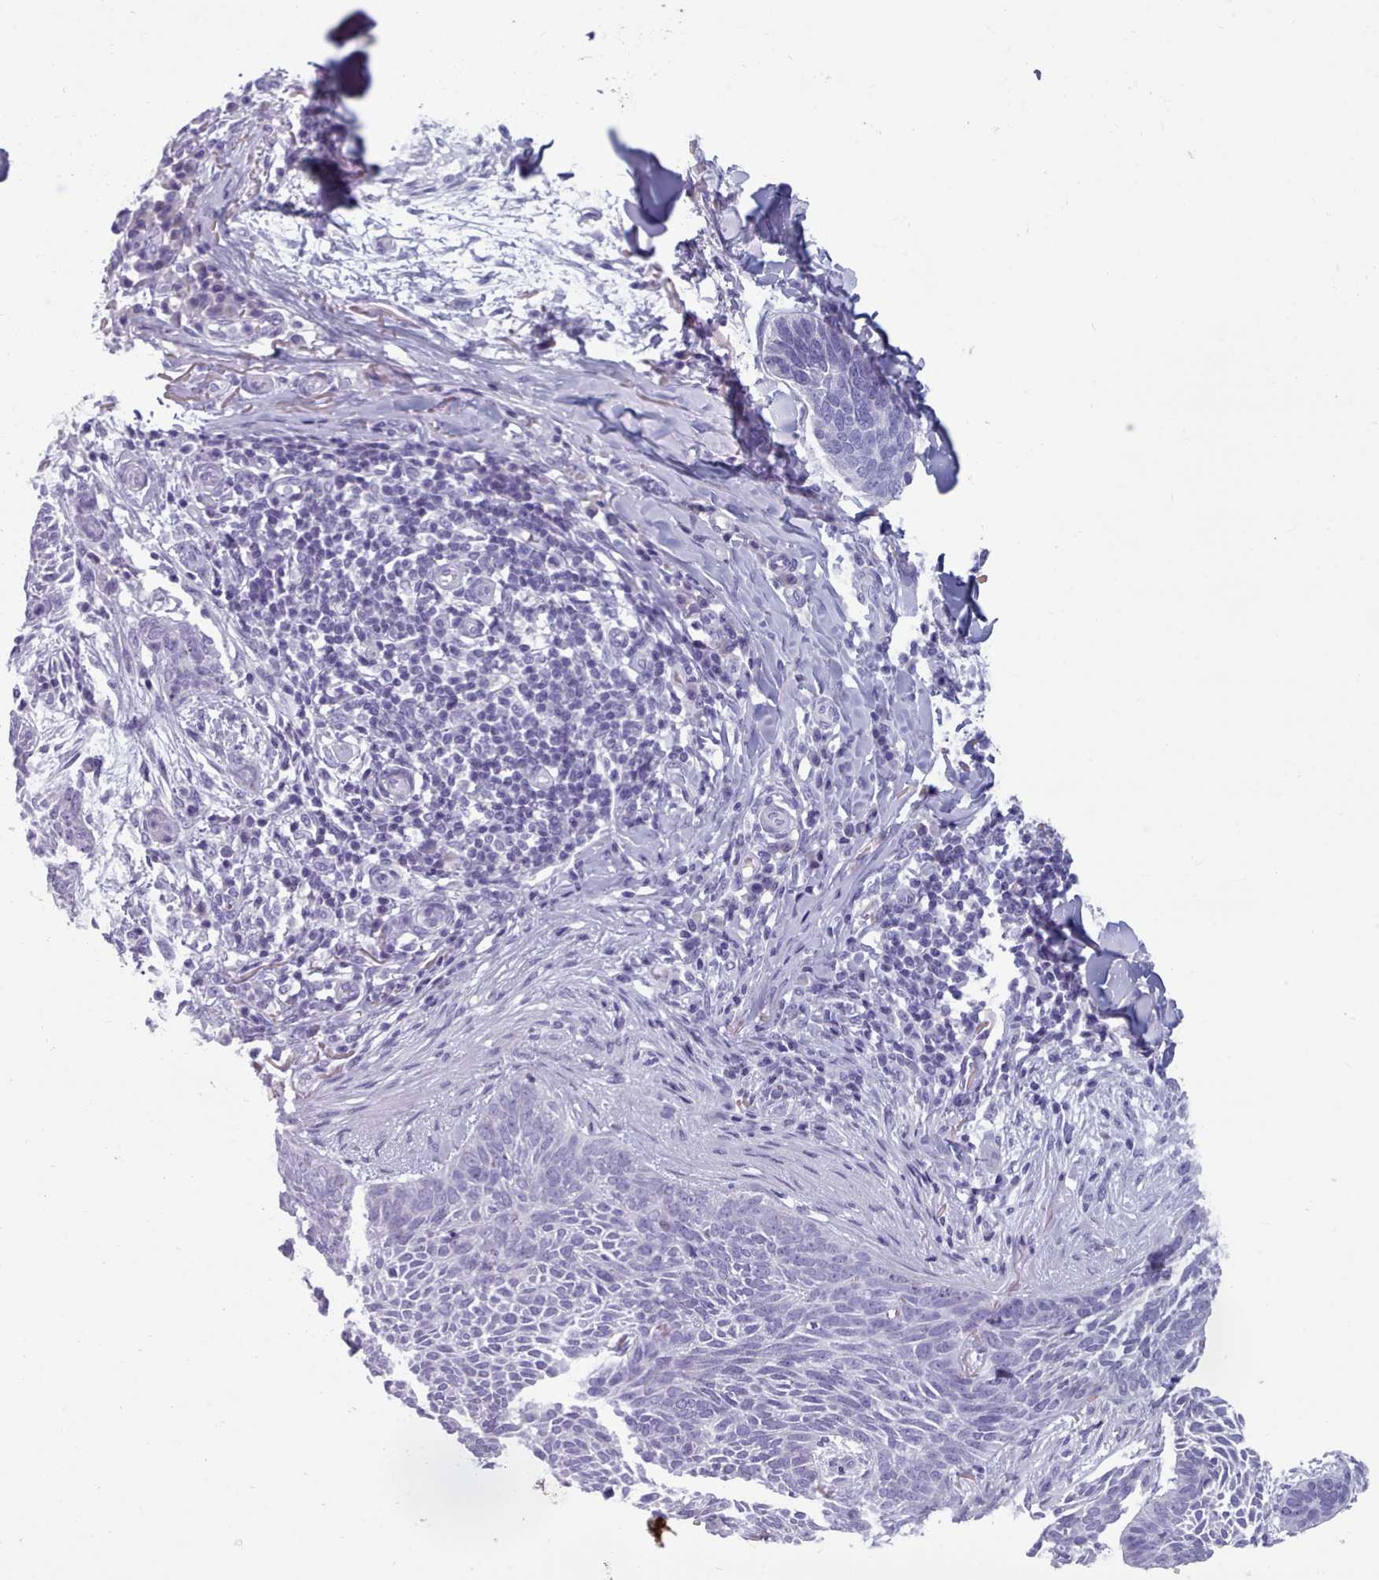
{"staining": {"intensity": "negative", "quantity": "none", "location": "none"}, "tissue": "skin cancer", "cell_type": "Tumor cells", "image_type": "cancer", "snomed": [{"axis": "morphology", "description": "Basal cell carcinoma"}, {"axis": "topography", "description": "Skin"}], "caption": "IHC image of human skin basal cell carcinoma stained for a protein (brown), which exhibits no staining in tumor cells. Nuclei are stained in blue.", "gene": "ZNF43", "patient": {"sex": "male", "age": 85}}